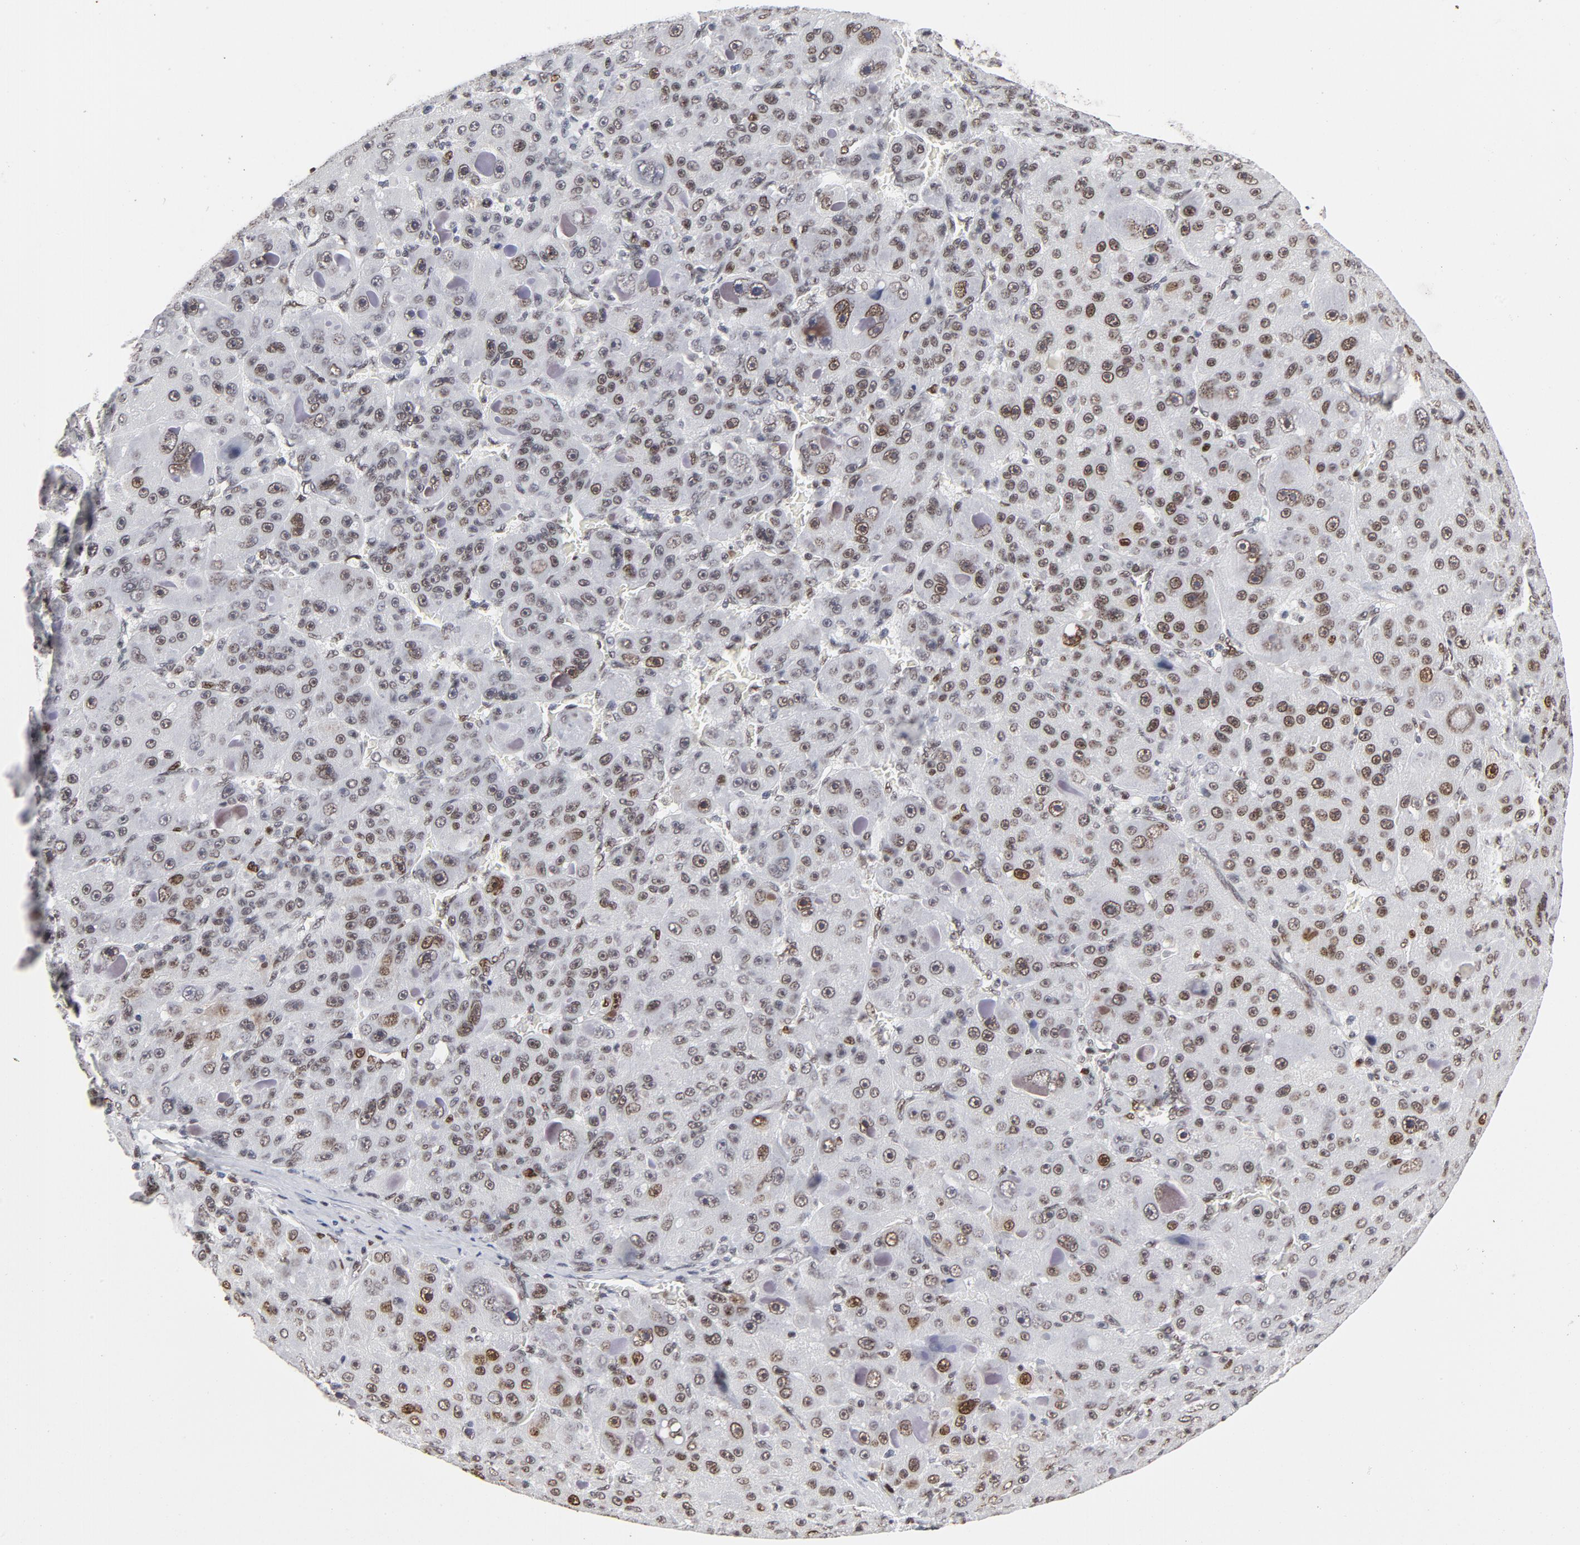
{"staining": {"intensity": "moderate", "quantity": "25%-75%", "location": "nuclear"}, "tissue": "liver cancer", "cell_type": "Tumor cells", "image_type": "cancer", "snomed": [{"axis": "morphology", "description": "Carcinoma, Hepatocellular, NOS"}, {"axis": "topography", "description": "Liver"}], "caption": "This photomicrograph exhibits IHC staining of liver cancer, with medium moderate nuclear staining in approximately 25%-75% of tumor cells.", "gene": "RFC4", "patient": {"sex": "male", "age": 76}}